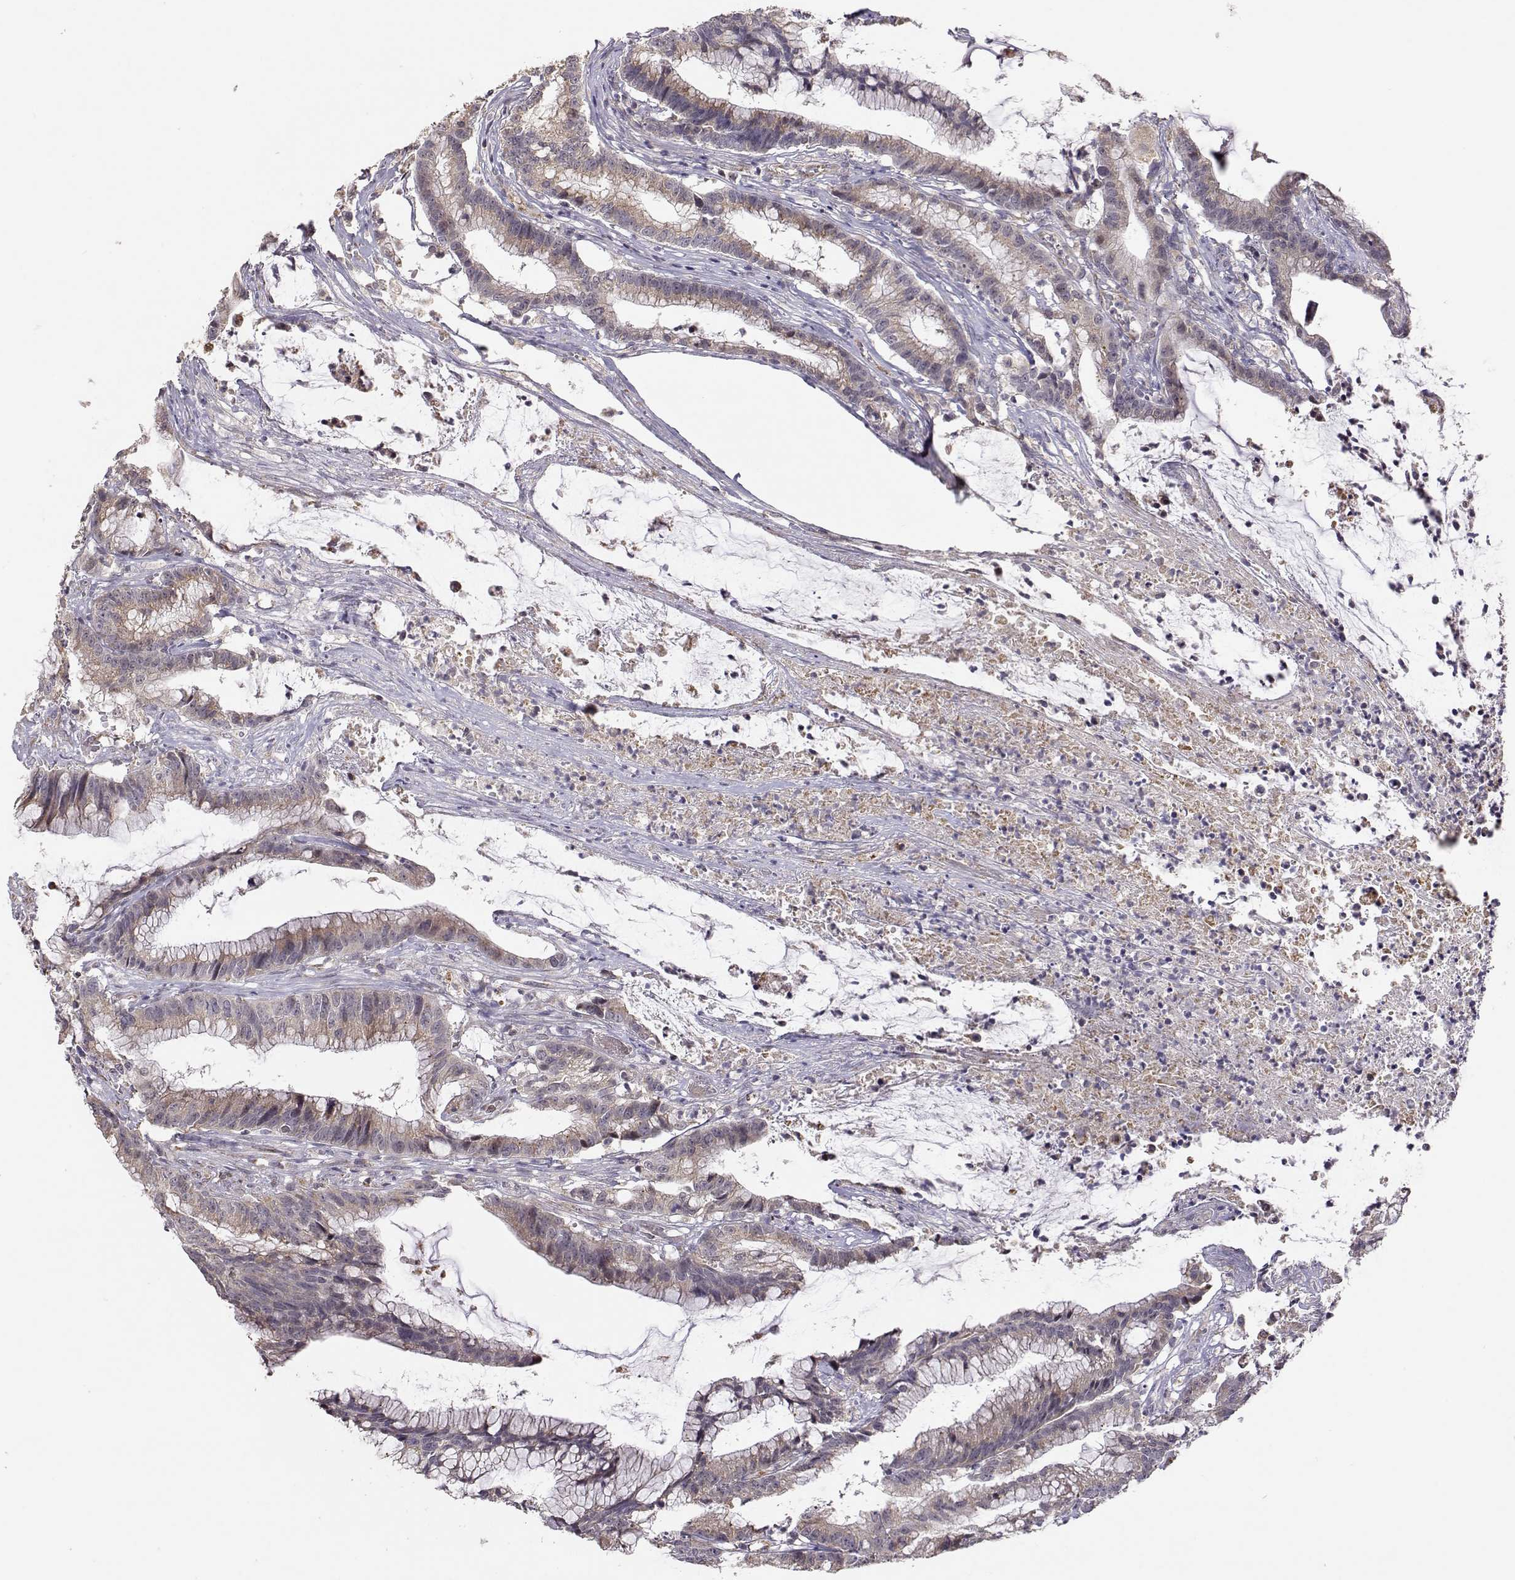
{"staining": {"intensity": "weak", "quantity": ">75%", "location": "cytoplasmic/membranous"}, "tissue": "colorectal cancer", "cell_type": "Tumor cells", "image_type": "cancer", "snomed": [{"axis": "morphology", "description": "Adenocarcinoma, NOS"}, {"axis": "topography", "description": "Colon"}], "caption": "Colorectal cancer (adenocarcinoma) stained with DAB immunohistochemistry (IHC) reveals low levels of weak cytoplasmic/membranous expression in about >75% of tumor cells. (DAB (3,3'-diaminobenzidine) IHC with brightfield microscopy, high magnification).", "gene": "EXOG", "patient": {"sex": "female", "age": 78}}